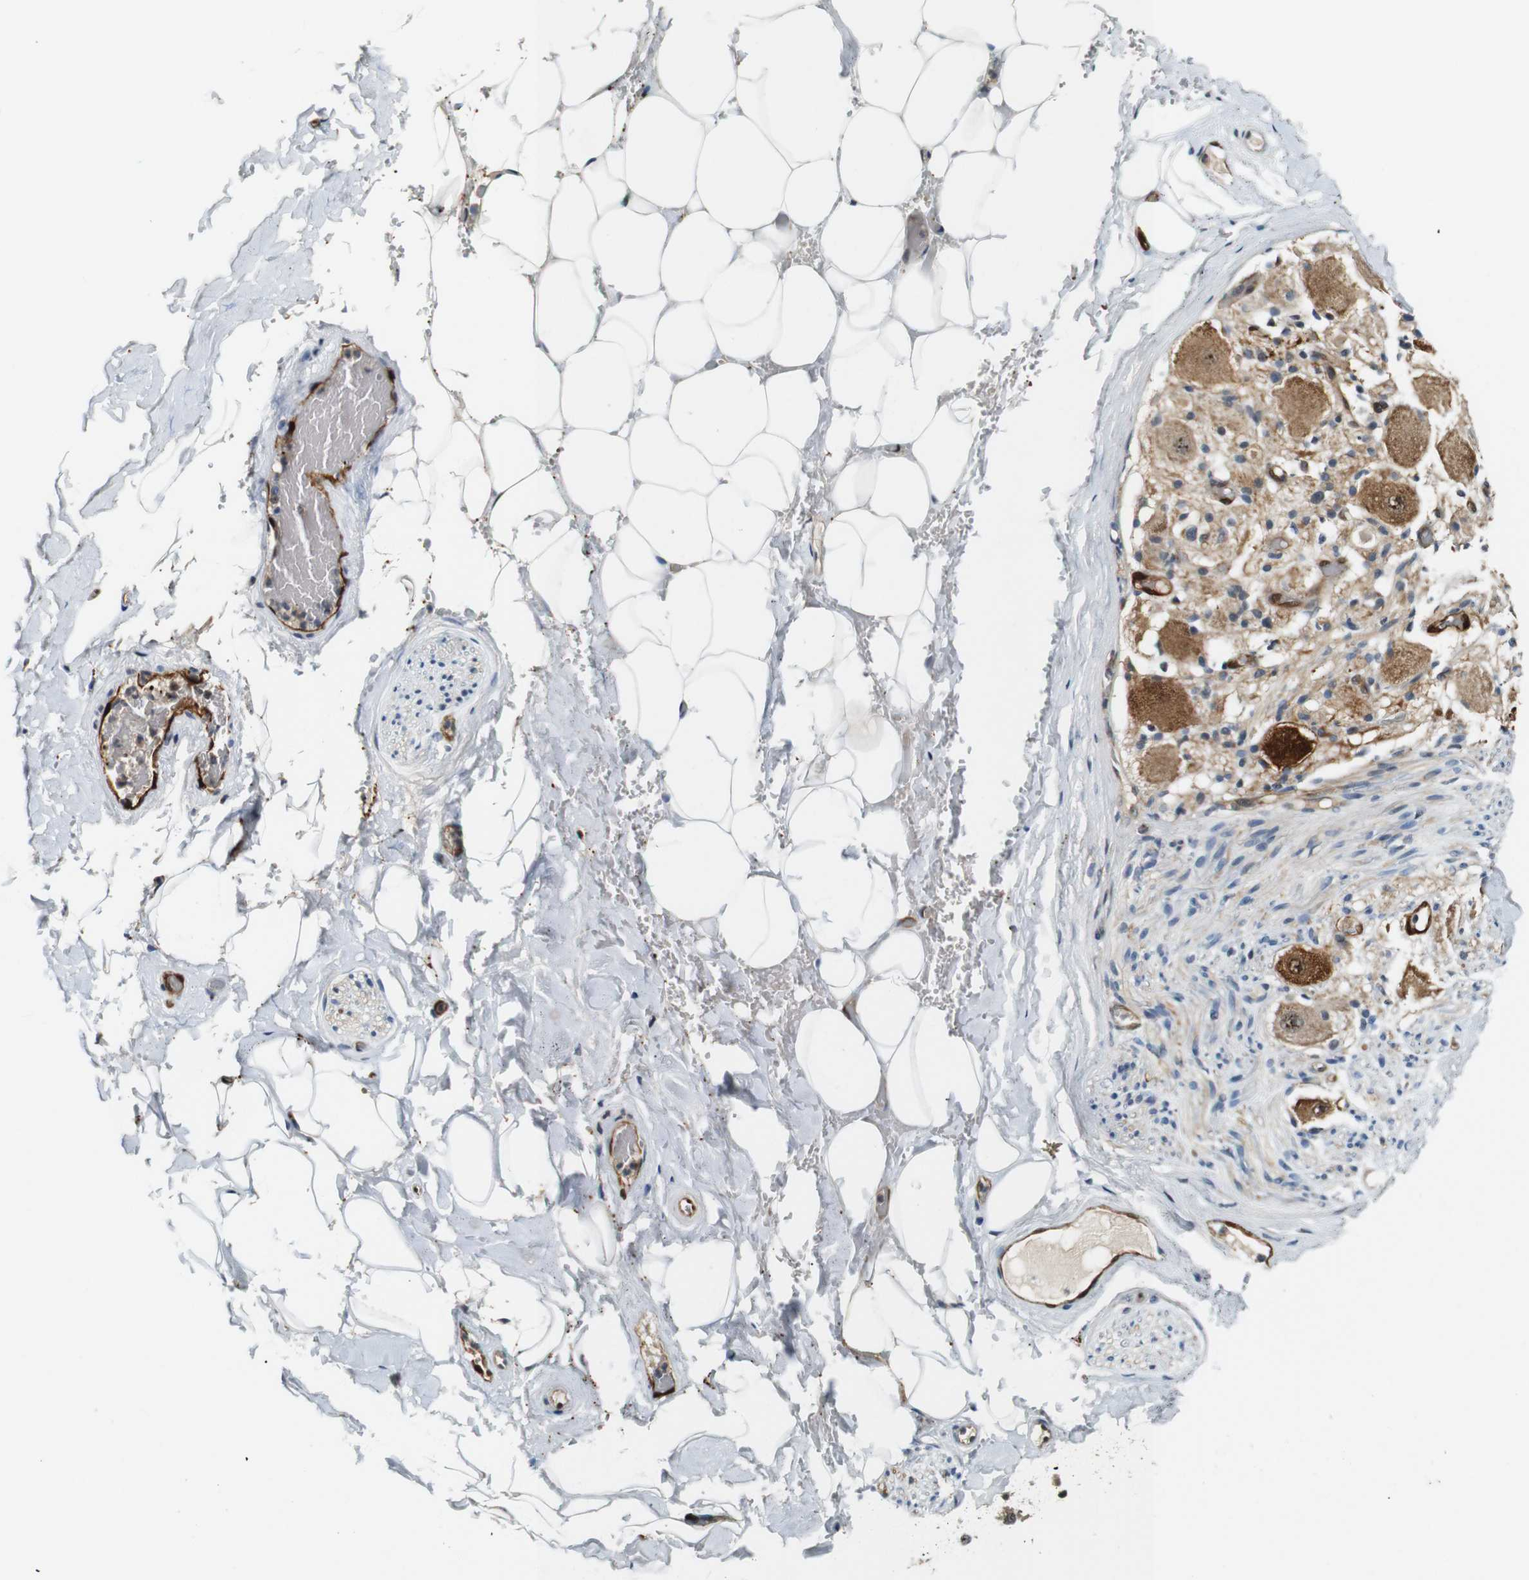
{"staining": {"intensity": "moderate", "quantity": ">75%", "location": "cytoplasmic/membranous"}, "tissue": "adipose tissue", "cell_type": "Adipocytes", "image_type": "normal", "snomed": [{"axis": "morphology", "description": "Normal tissue, NOS"}, {"axis": "topography", "description": "Peripheral nerve tissue"}], "caption": "Adipose tissue stained for a protein demonstrates moderate cytoplasmic/membranous positivity in adipocytes. (Brightfield microscopy of DAB IHC at high magnification).", "gene": "LXN", "patient": {"sex": "male", "age": 70}}